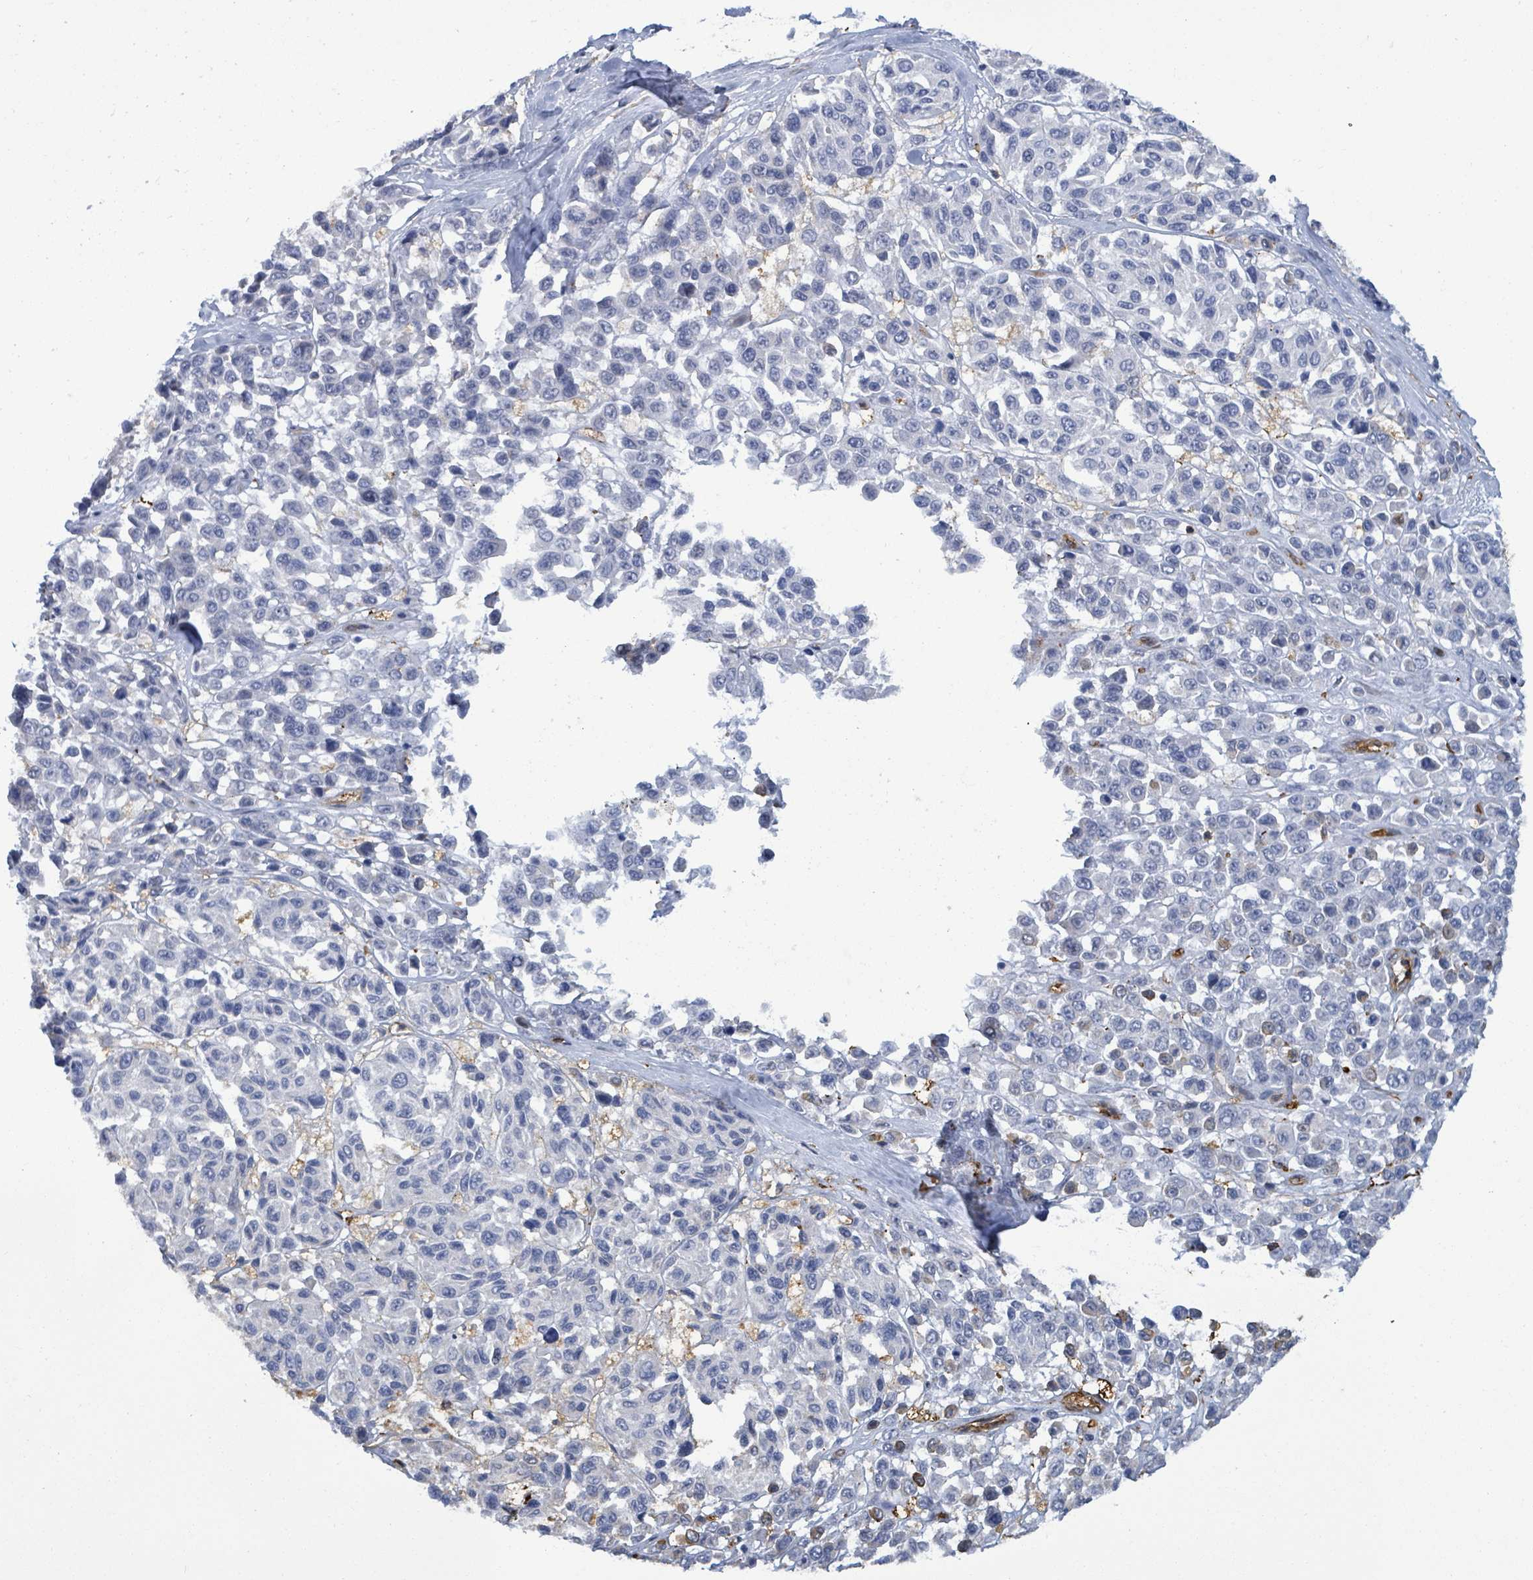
{"staining": {"intensity": "weak", "quantity": "25%-75%", "location": "cytoplasmic/membranous"}, "tissue": "melanoma", "cell_type": "Tumor cells", "image_type": "cancer", "snomed": [{"axis": "morphology", "description": "Malignant melanoma, NOS"}, {"axis": "topography", "description": "Skin"}], "caption": "Immunohistochemistry of human melanoma shows low levels of weak cytoplasmic/membranous staining in approximately 25%-75% of tumor cells. The staining was performed using DAB (3,3'-diaminobenzidine), with brown indicating positive protein expression. Nuclei are stained blue with hematoxylin.", "gene": "PRKRIP1", "patient": {"sex": "female", "age": 66}}